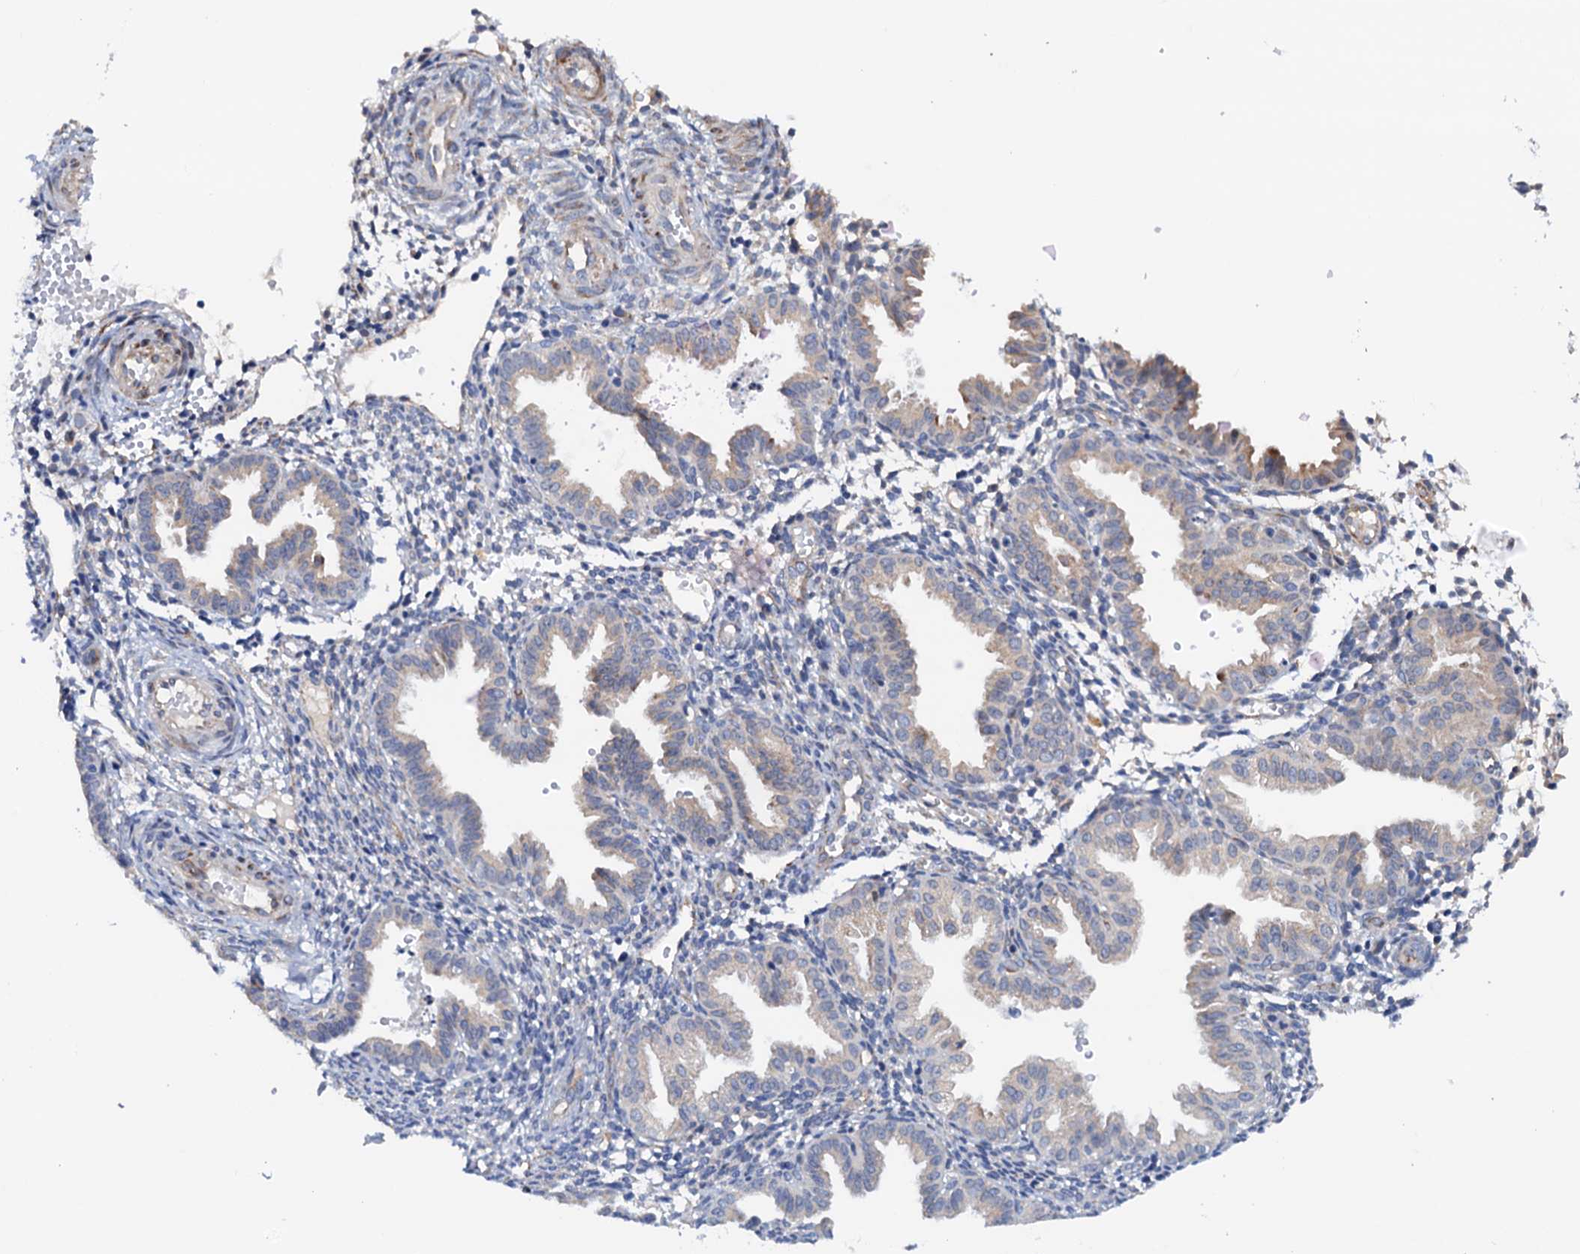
{"staining": {"intensity": "negative", "quantity": "none", "location": "none"}, "tissue": "endometrium", "cell_type": "Cells in endometrial stroma", "image_type": "normal", "snomed": [{"axis": "morphology", "description": "Normal tissue, NOS"}, {"axis": "topography", "description": "Endometrium"}], "caption": "Immunohistochemical staining of unremarkable endometrium shows no significant expression in cells in endometrial stroma. (DAB (3,3'-diaminobenzidine) IHC visualized using brightfield microscopy, high magnification).", "gene": "RASSF9", "patient": {"sex": "female", "age": 33}}